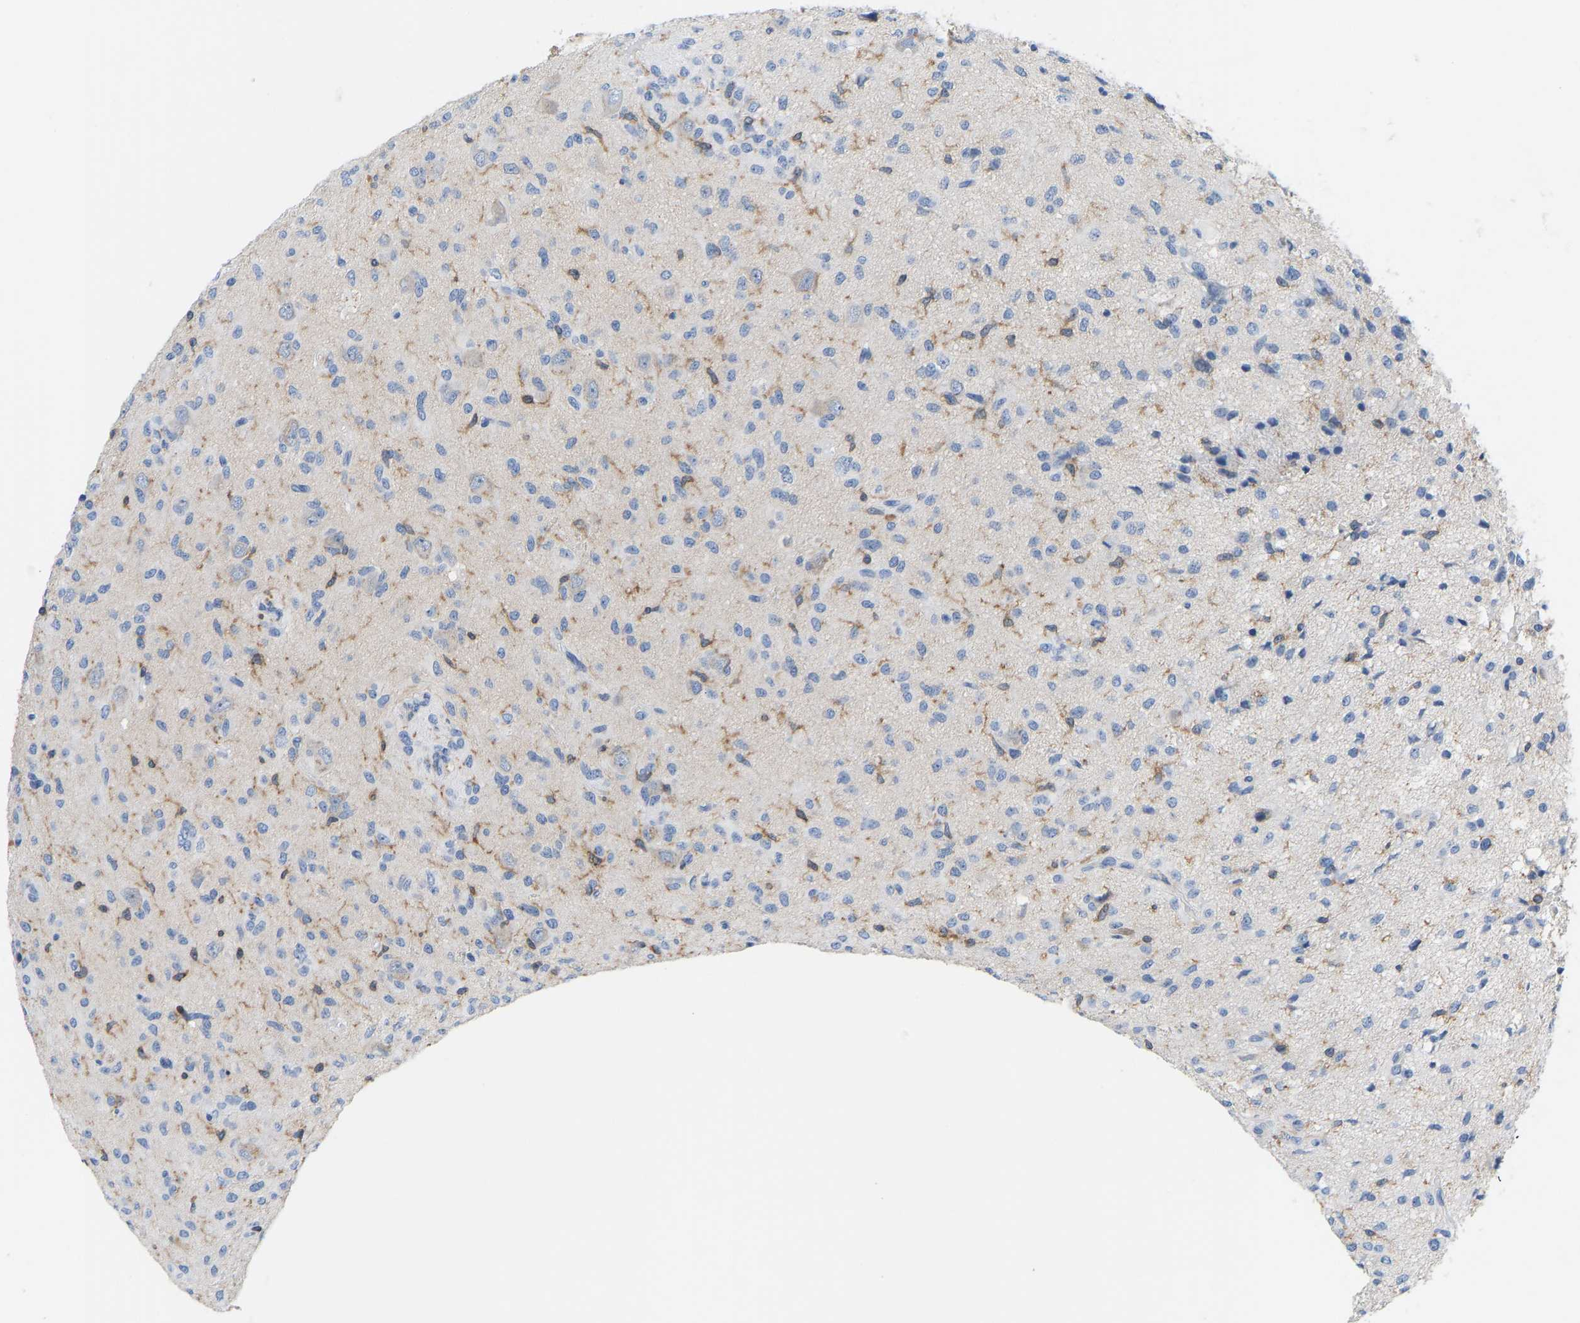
{"staining": {"intensity": "negative", "quantity": "none", "location": "none"}, "tissue": "glioma", "cell_type": "Tumor cells", "image_type": "cancer", "snomed": [{"axis": "morphology", "description": "Glioma, malignant, High grade"}, {"axis": "topography", "description": "Brain"}], "caption": "The micrograph reveals no staining of tumor cells in glioma.", "gene": "EVL", "patient": {"sex": "female", "age": 59}}